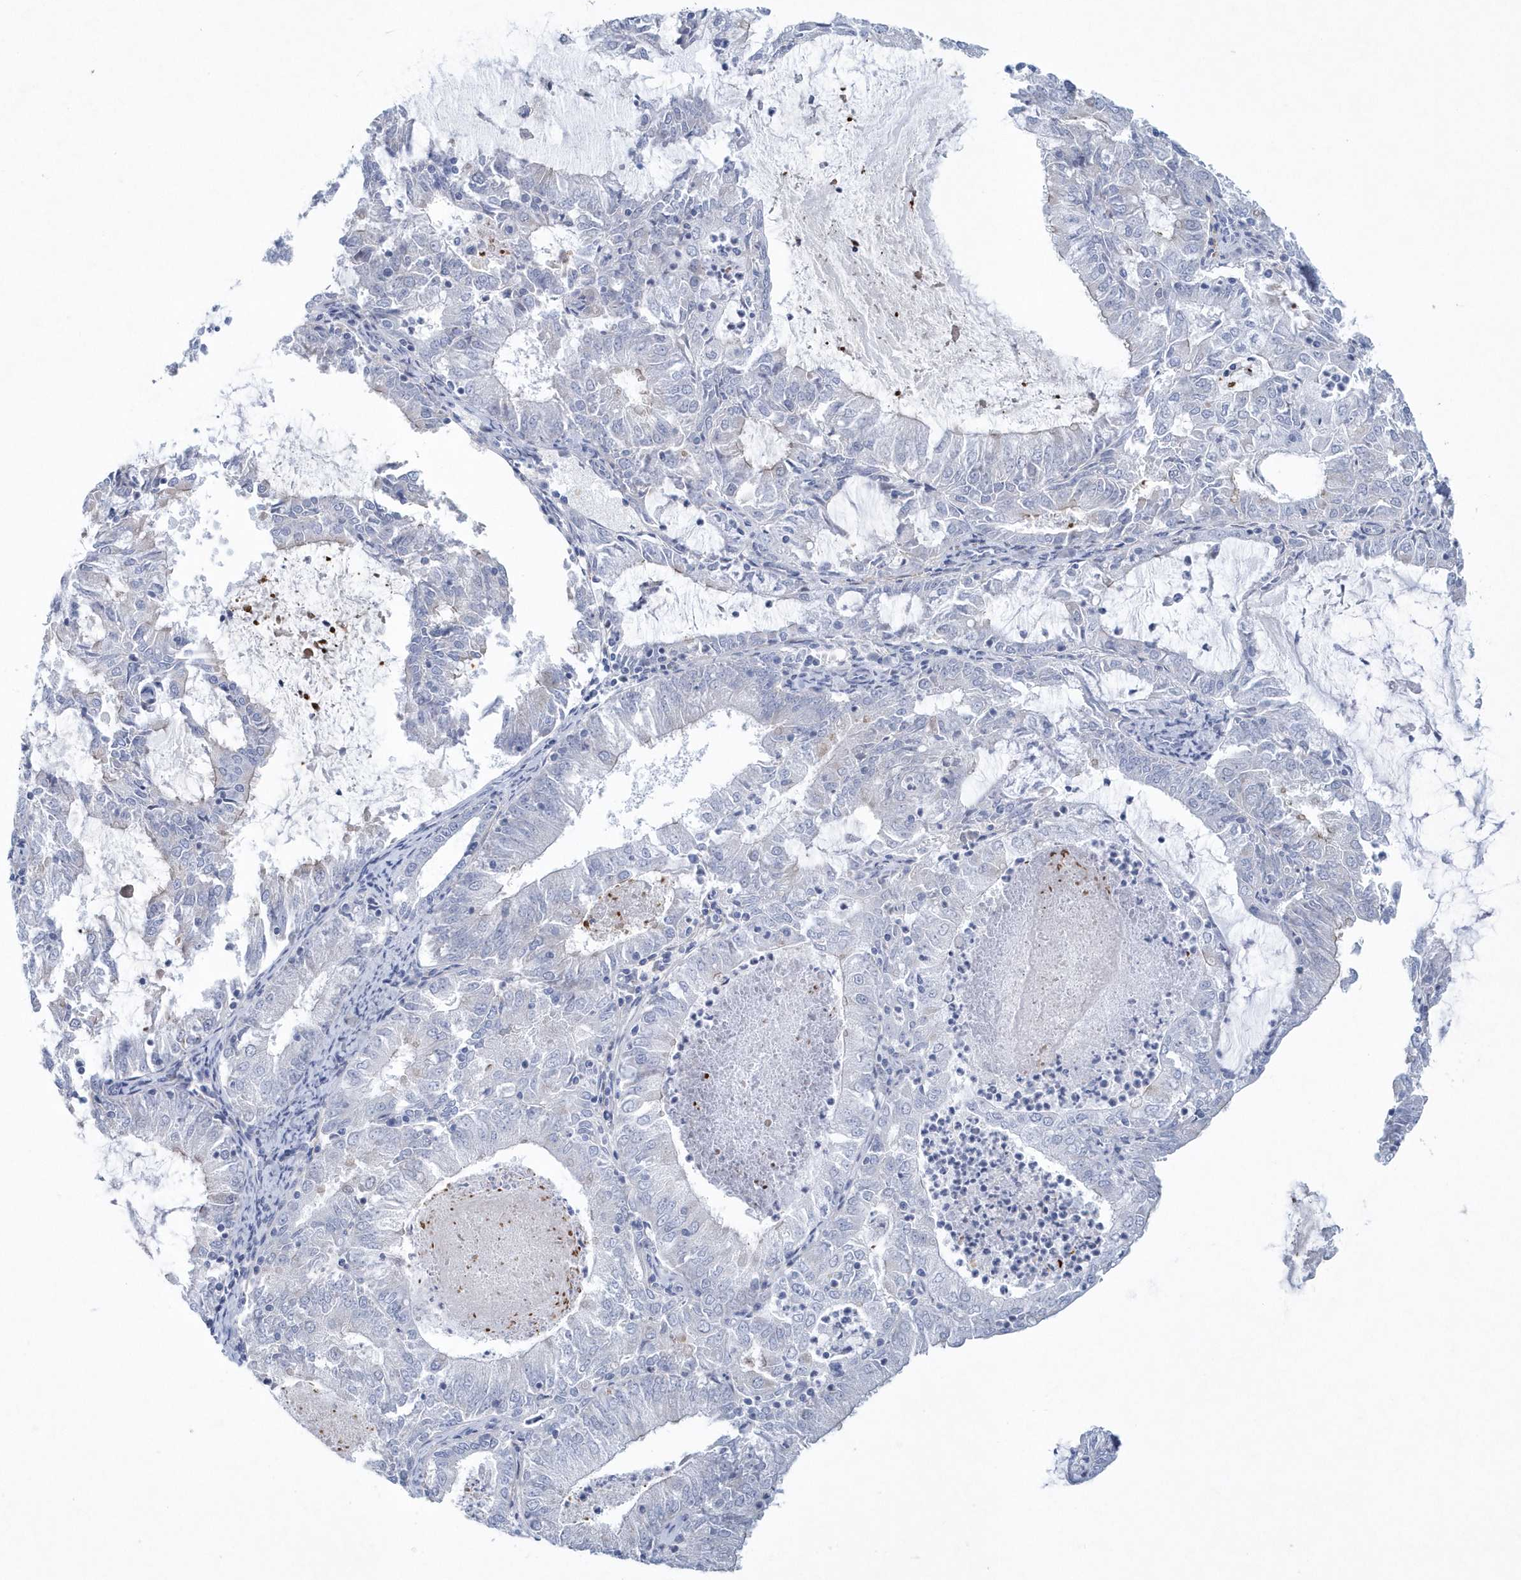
{"staining": {"intensity": "negative", "quantity": "none", "location": "none"}, "tissue": "endometrial cancer", "cell_type": "Tumor cells", "image_type": "cancer", "snomed": [{"axis": "morphology", "description": "Adenocarcinoma, NOS"}, {"axis": "topography", "description": "Endometrium"}], "caption": "This is an immunohistochemistry micrograph of endometrial cancer (adenocarcinoma). There is no positivity in tumor cells.", "gene": "SPATA18", "patient": {"sex": "female", "age": 57}}